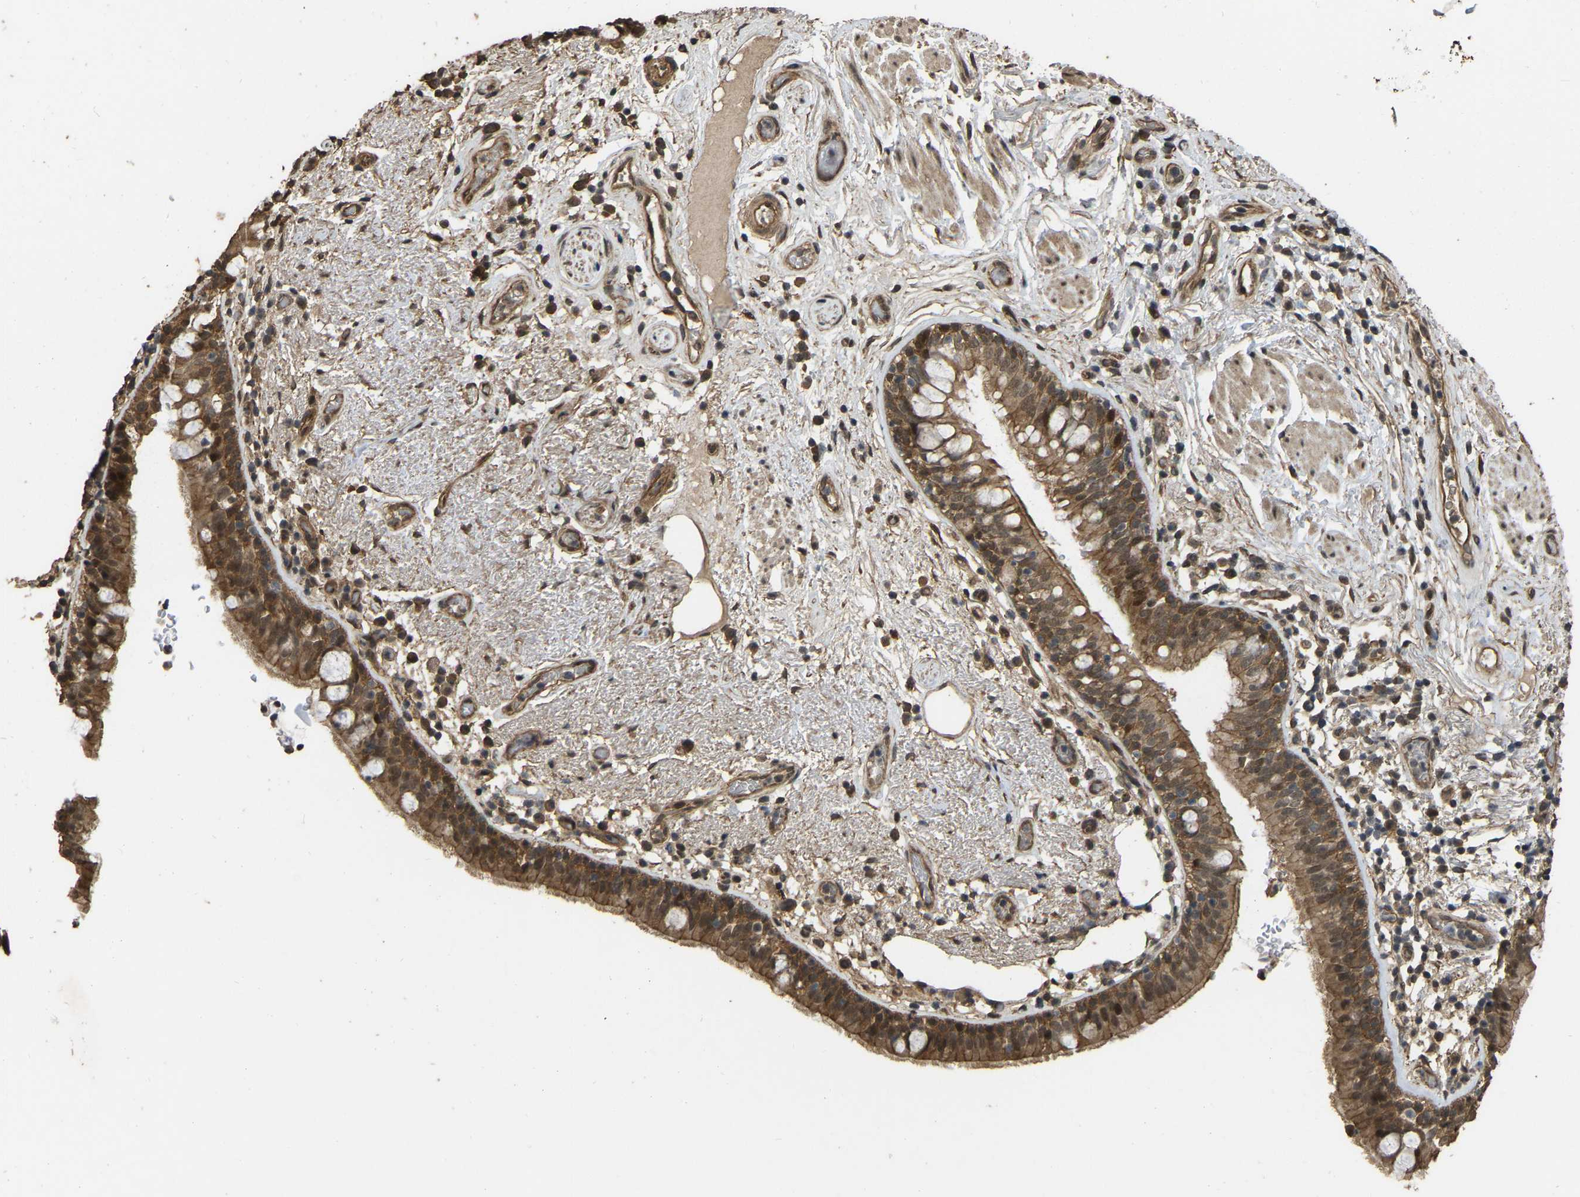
{"staining": {"intensity": "moderate", "quantity": ">75%", "location": "cytoplasmic/membranous"}, "tissue": "bronchus", "cell_type": "Respiratory epithelial cells", "image_type": "normal", "snomed": [{"axis": "morphology", "description": "Normal tissue, NOS"}, {"axis": "morphology", "description": "Inflammation, NOS"}, {"axis": "topography", "description": "Cartilage tissue"}, {"axis": "topography", "description": "Bronchus"}], "caption": "An IHC photomicrograph of benign tissue is shown. Protein staining in brown labels moderate cytoplasmic/membranous positivity in bronchus within respiratory epithelial cells.", "gene": "ARHGAP23", "patient": {"sex": "male", "age": 77}}